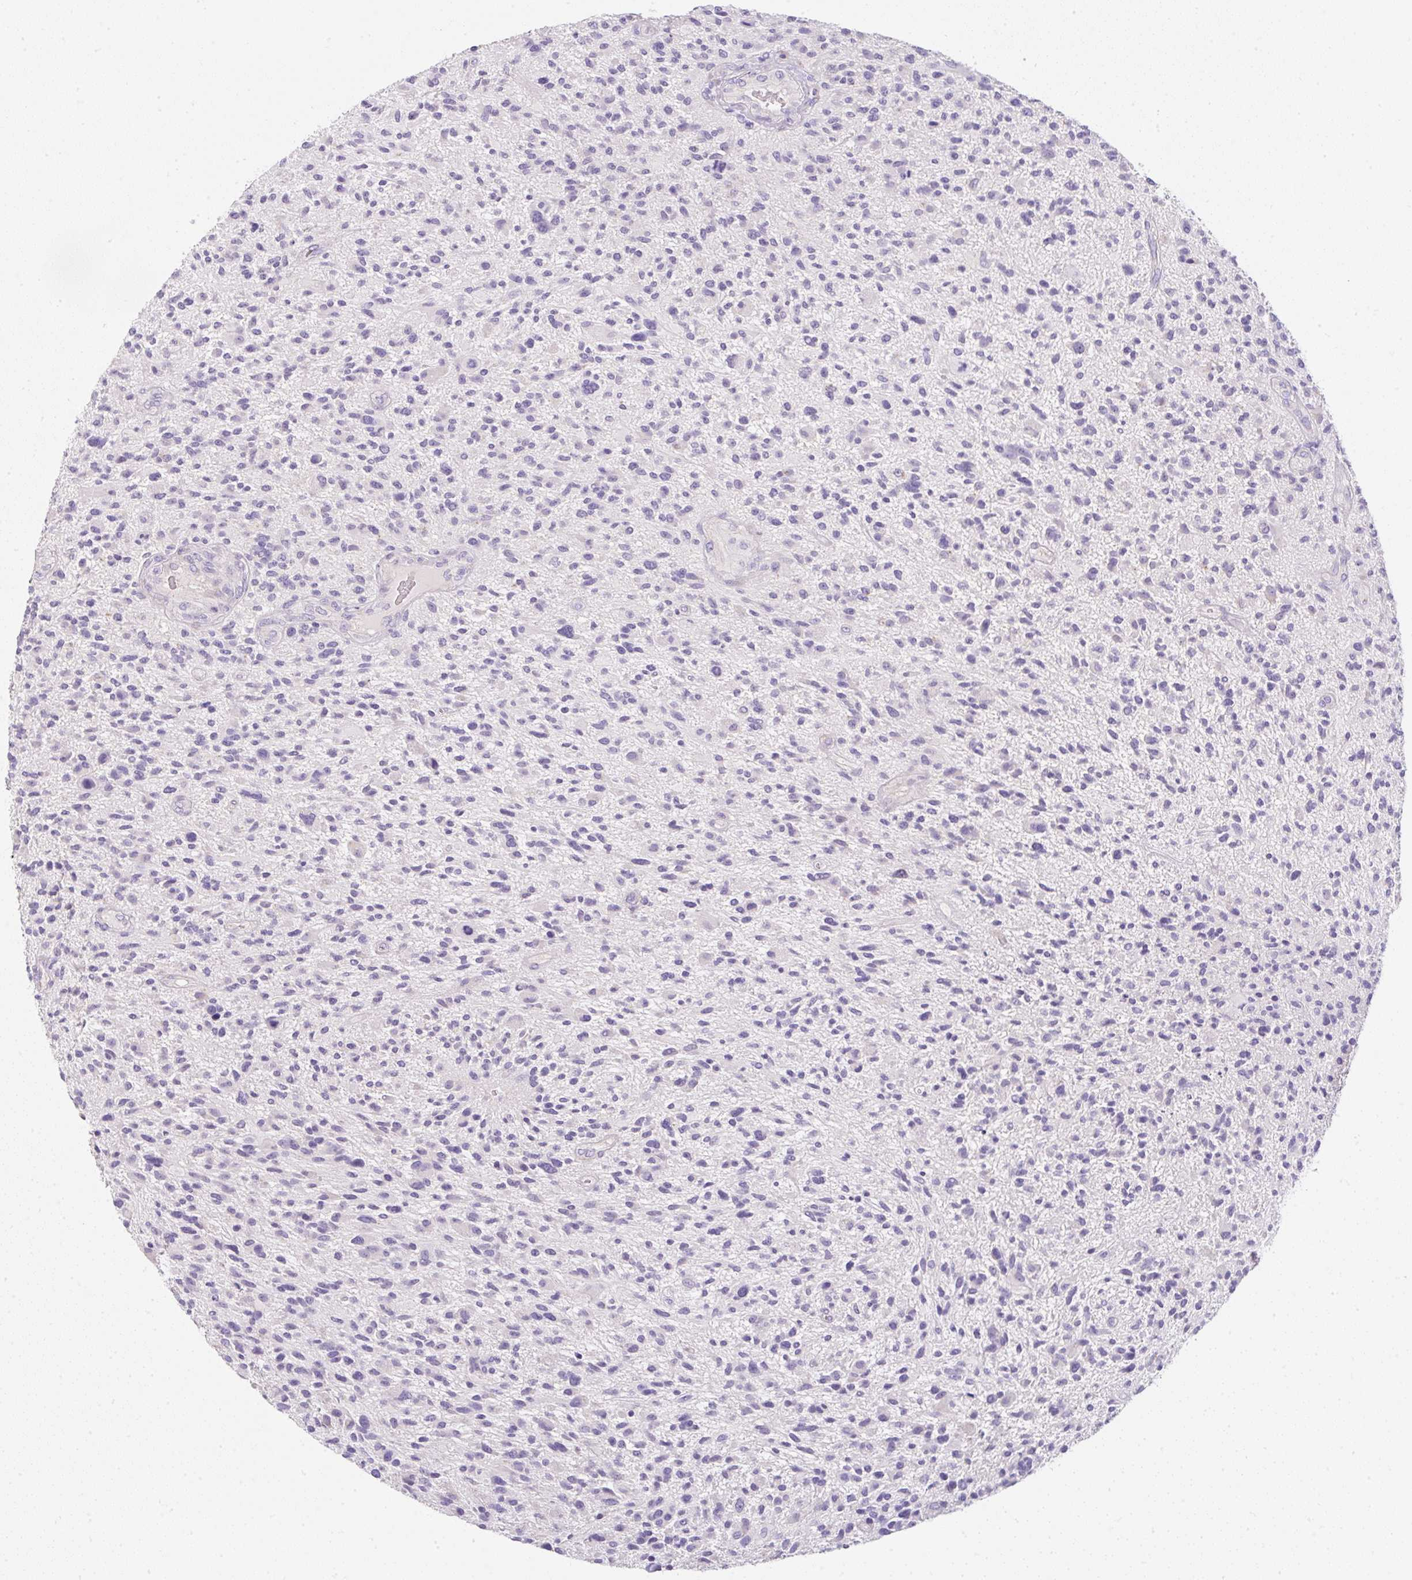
{"staining": {"intensity": "negative", "quantity": "none", "location": "none"}, "tissue": "glioma", "cell_type": "Tumor cells", "image_type": "cancer", "snomed": [{"axis": "morphology", "description": "Glioma, malignant, High grade"}, {"axis": "topography", "description": "Brain"}], "caption": "An immunohistochemistry micrograph of malignant high-grade glioma is shown. There is no staining in tumor cells of malignant high-grade glioma. (Immunohistochemistry (ihc), brightfield microscopy, high magnification).", "gene": "DTX4", "patient": {"sex": "male", "age": 47}}